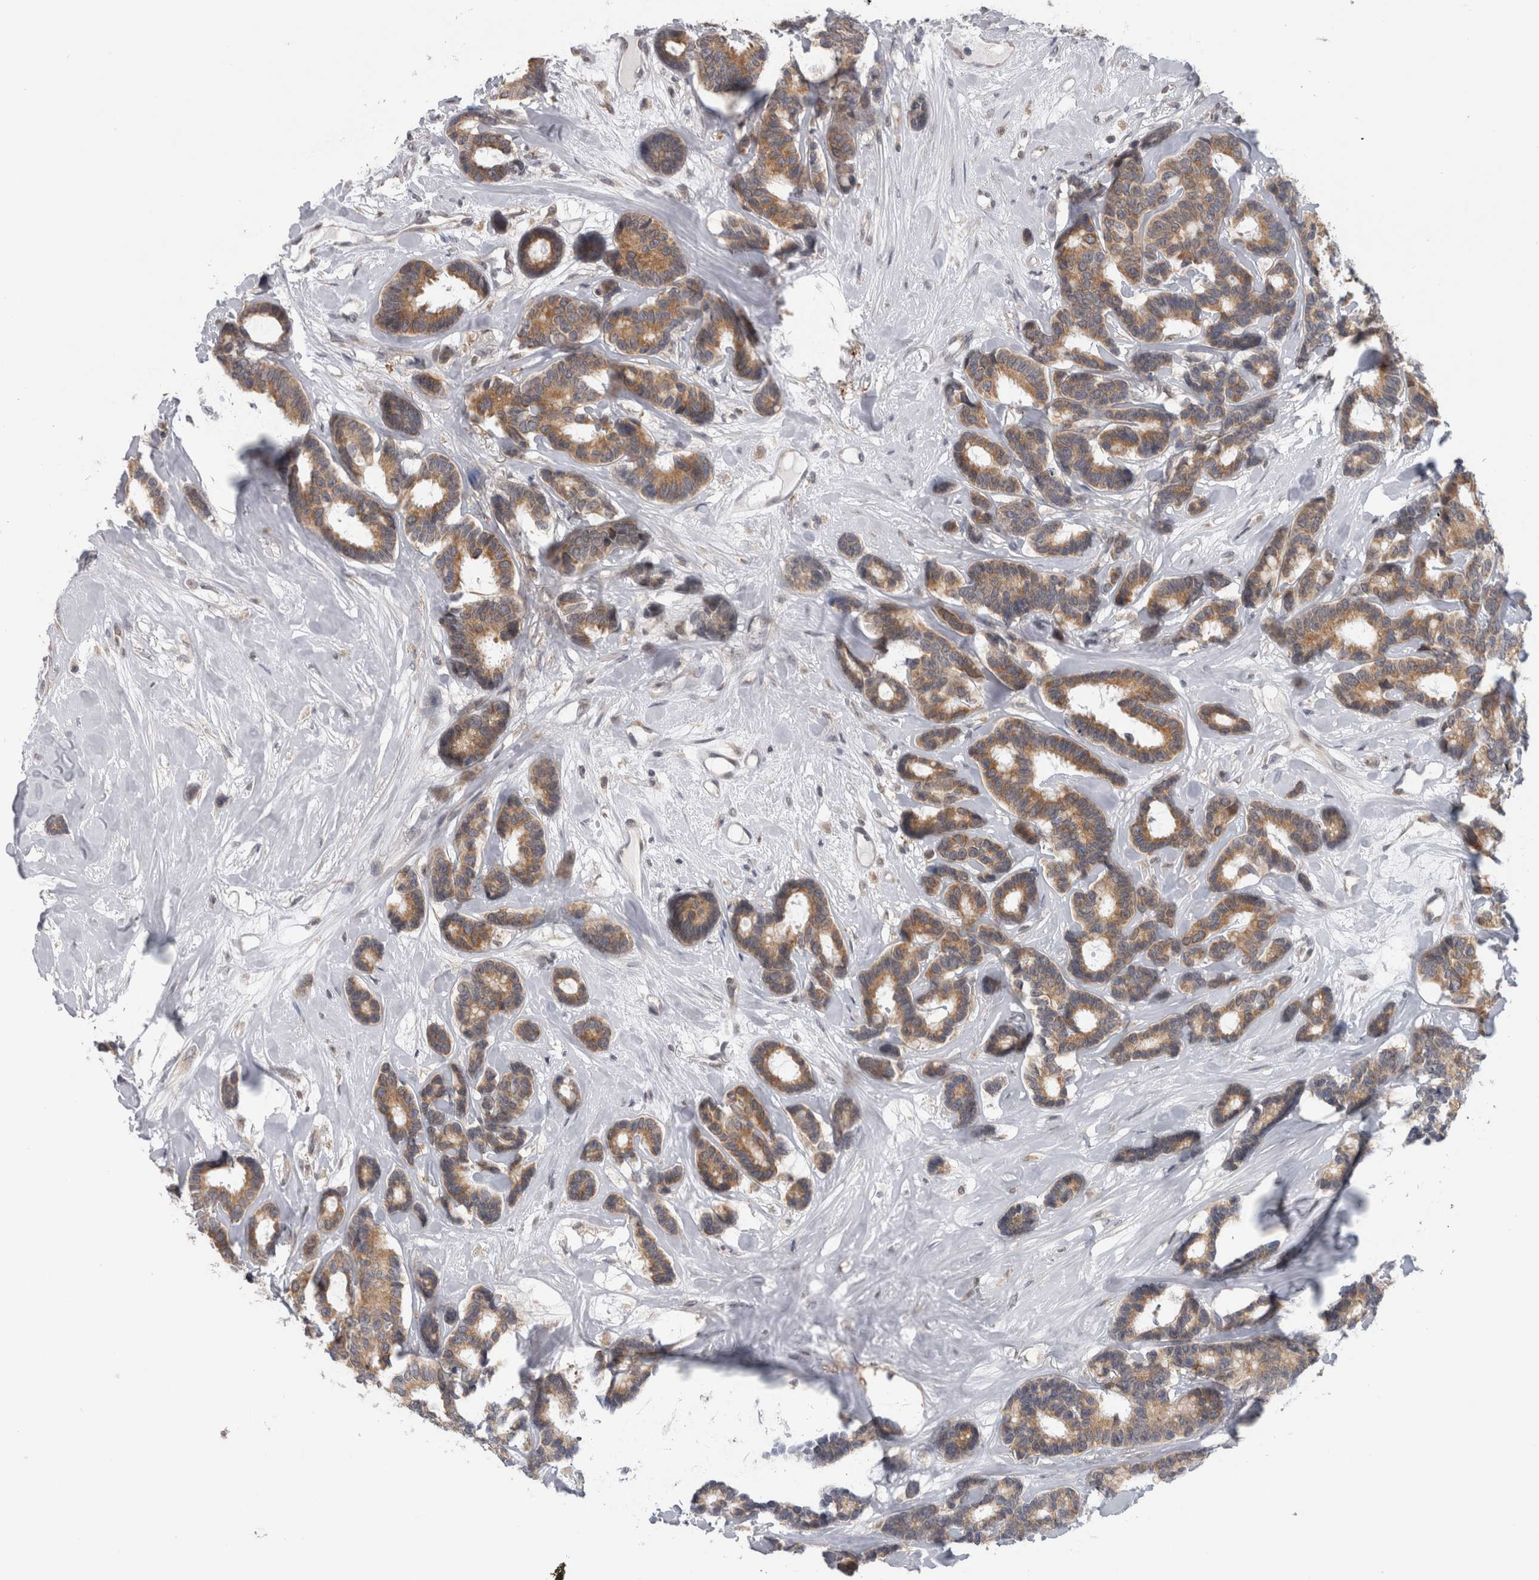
{"staining": {"intensity": "moderate", "quantity": ">75%", "location": "cytoplasmic/membranous"}, "tissue": "breast cancer", "cell_type": "Tumor cells", "image_type": "cancer", "snomed": [{"axis": "morphology", "description": "Duct carcinoma"}, {"axis": "topography", "description": "Breast"}], "caption": "A brown stain labels moderate cytoplasmic/membranous expression of a protein in breast cancer tumor cells. Nuclei are stained in blue.", "gene": "TMEM242", "patient": {"sex": "female", "age": 87}}